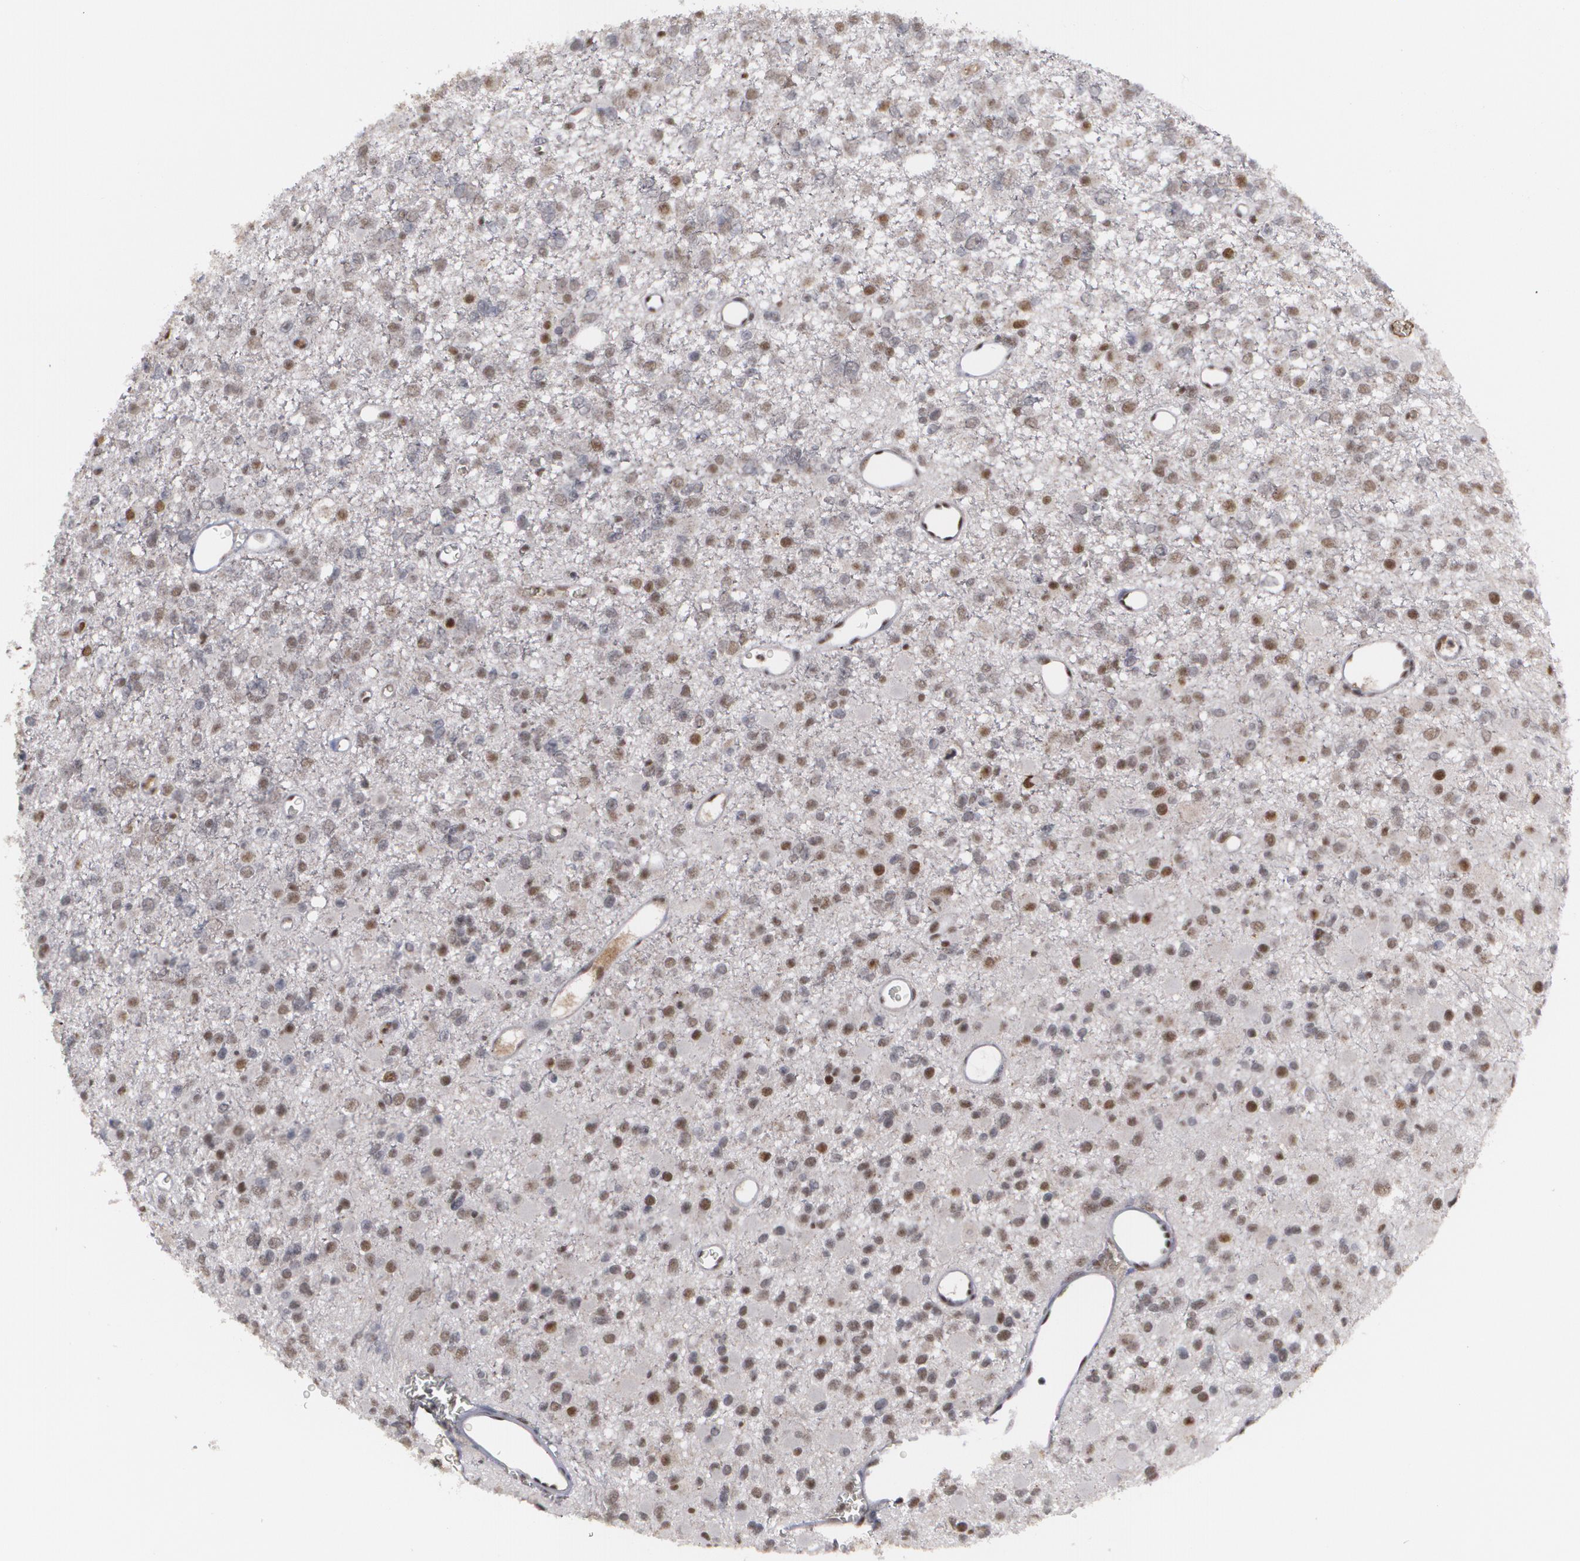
{"staining": {"intensity": "moderate", "quantity": ">75%", "location": "nuclear"}, "tissue": "glioma", "cell_type": "Tumor cells", "image_type": "cancer", "snomed": [{"axis": "morphology", "description": "Glioma, malignant, Low grade"}, {"axis": "topography", "description": "Brain"}], "caption": "Immunohistochemical staining of human glioma displays medium levels of moderate nuclear positivity in approximately >75% of tumor cells. (Brightfield microscopy of DAB IHC at high magnification).", "gene": "INTS6", "patient": {"sex": "male", "age": 42}}